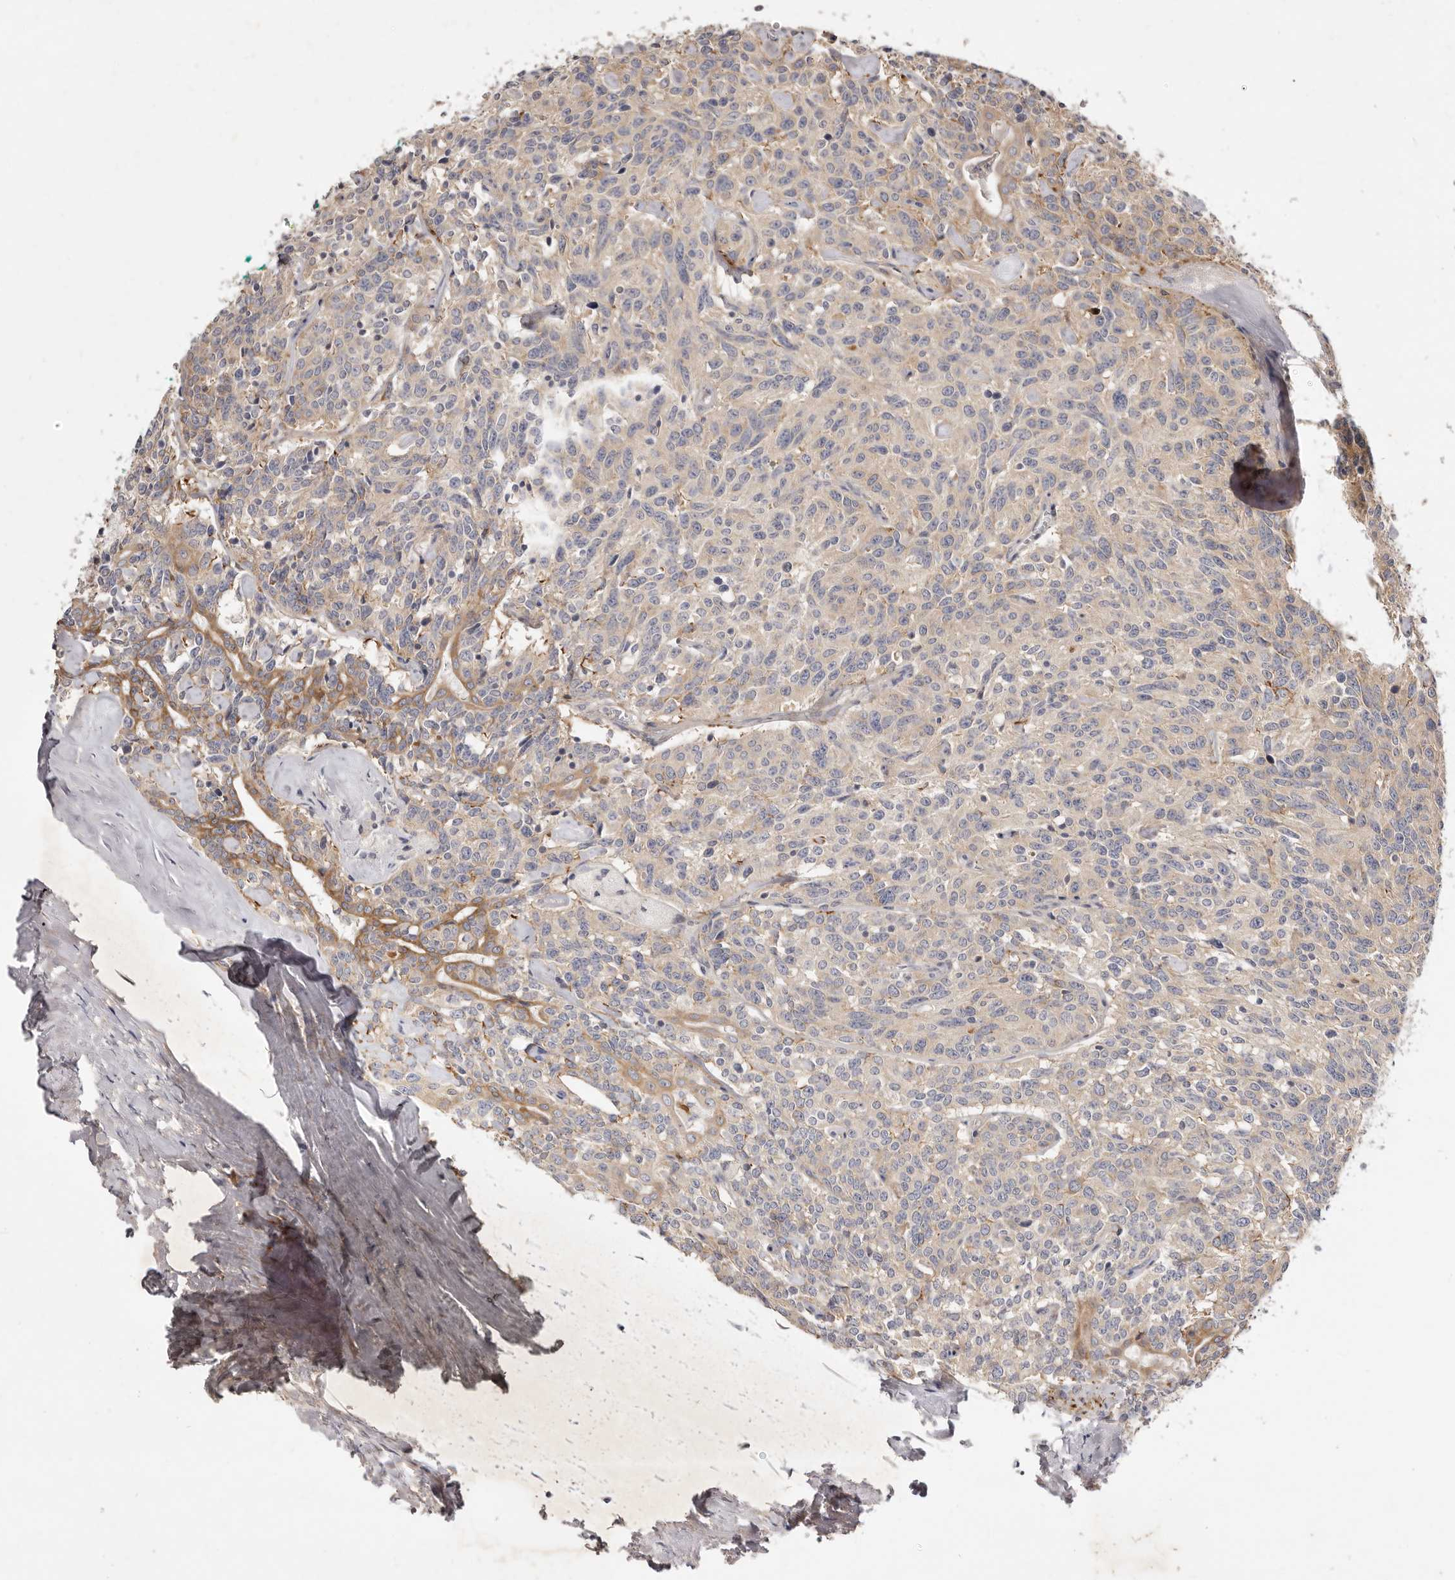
{"staining": {"intensity": "weak", "quantity": "<25%", "location": "cytoplasmic/membranous"}, "tissue": "carcinoid", "cell_type": "Tumor cells", "image_type": "cancer", "snomed": [{"axis": "morphology", "description": "Carcinoid, malignant, NOS"}, {"axis": "topography", "description": "Lung"}], "caption": "Immunohistochemical staining of carcinoid exhibits no significant staining in tumor cells. (Brightfield microscopy of DAB (3,3'-diaminobenzidine) immunohistochemistry at high magnification).", "gene": "ADAMTS9", "patient": {"sex": "female", "age": 46}}